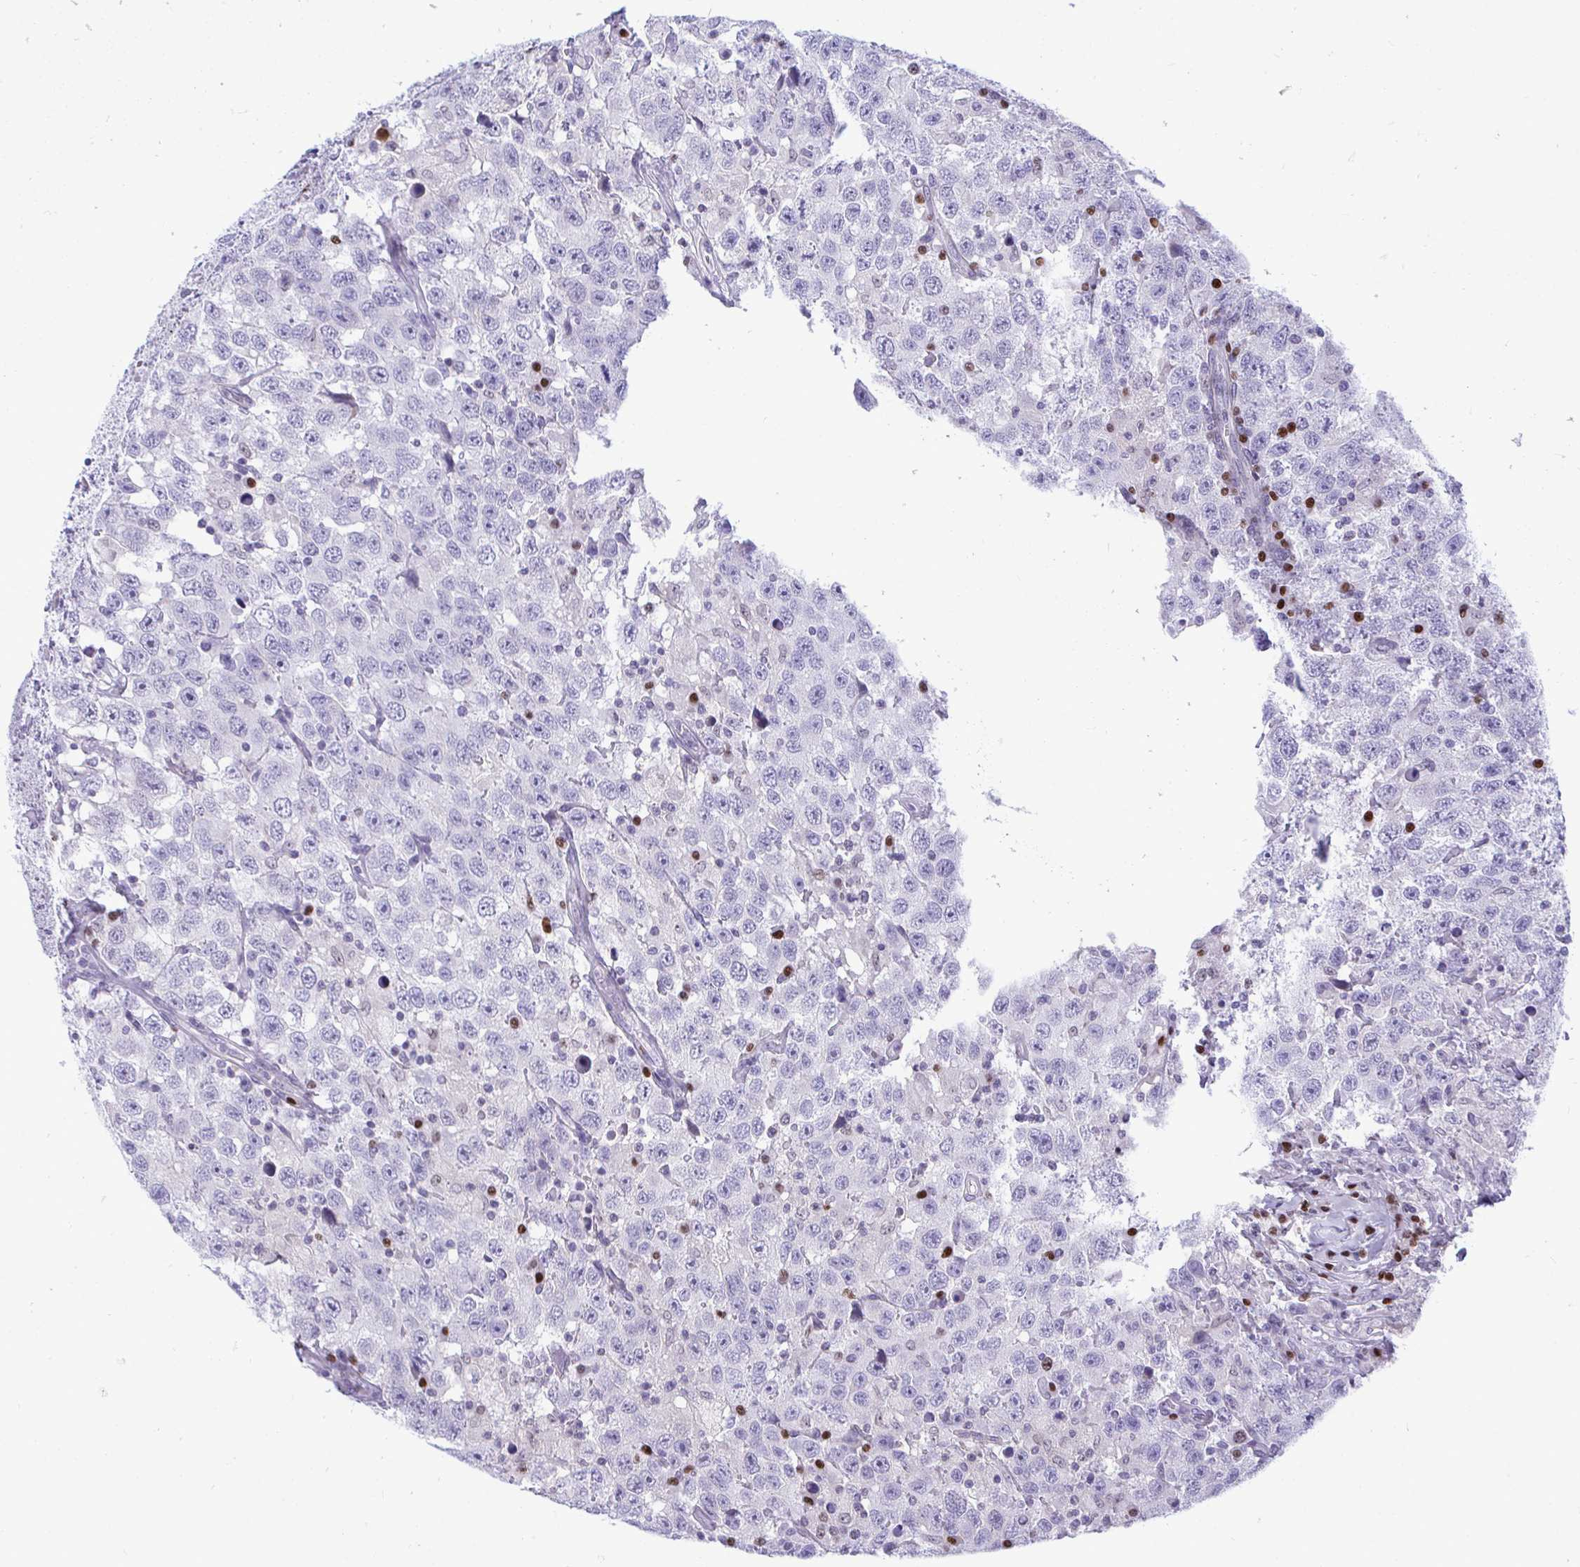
{"staining": {"intensity": "negative", "quantity": "none", "location": "none"}, "tissue": "testis cancer", "cell_type": "Tumor cells", "image_type": "cancer", "snomed": [{"axis": "morphology", "description": "Seminoma, NOS"}, {"axis": "topography", "description": "Testis"}], "caption": "Protein analysis of testis cancer exhibits no significant expression in tumor cells.", "gene": "SLC25A51", "patient": {"sex": "male", "age": 41}}